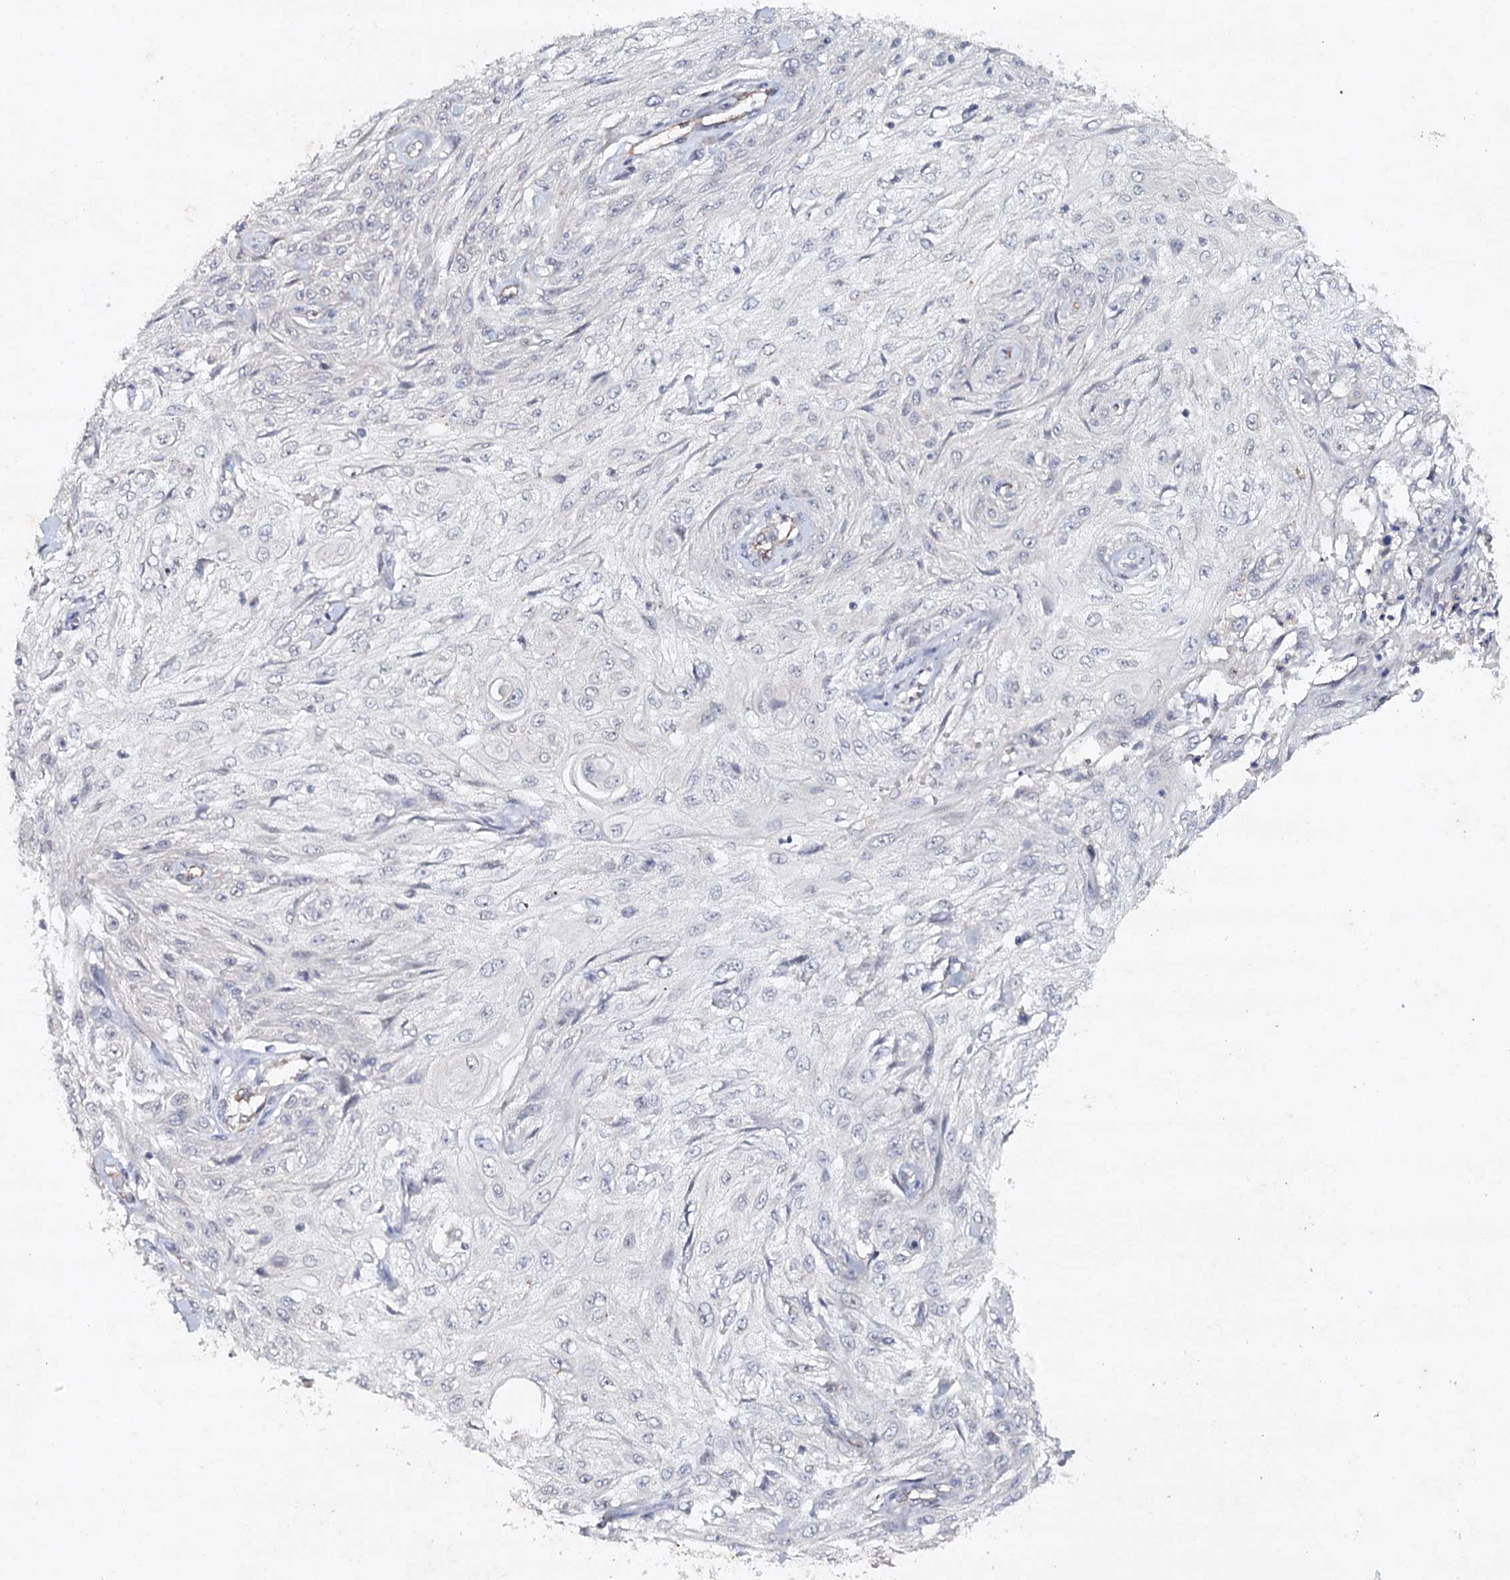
{"staining": {"intensity": "negative", "quantity": "none", "location": "none"}, "tissue": "skin cancer", "cell_type": "Tumor cells", "image_type": "cancer", "snomed": [{"axis": "morphology", "description": "Squamous cell carcinoma, NOS"}, {"axis": "topography", "description": "Skin"}], "caption": "Micrograph shows no protein expression in tumor cells of skin cancer (squamous cell carcinoma) tissue. (Immunohistochemistry (ihc), brightfield microscopy, high magnification).", "gene": "SYNPO", "patient": {"sex": "male", "age": 75}}